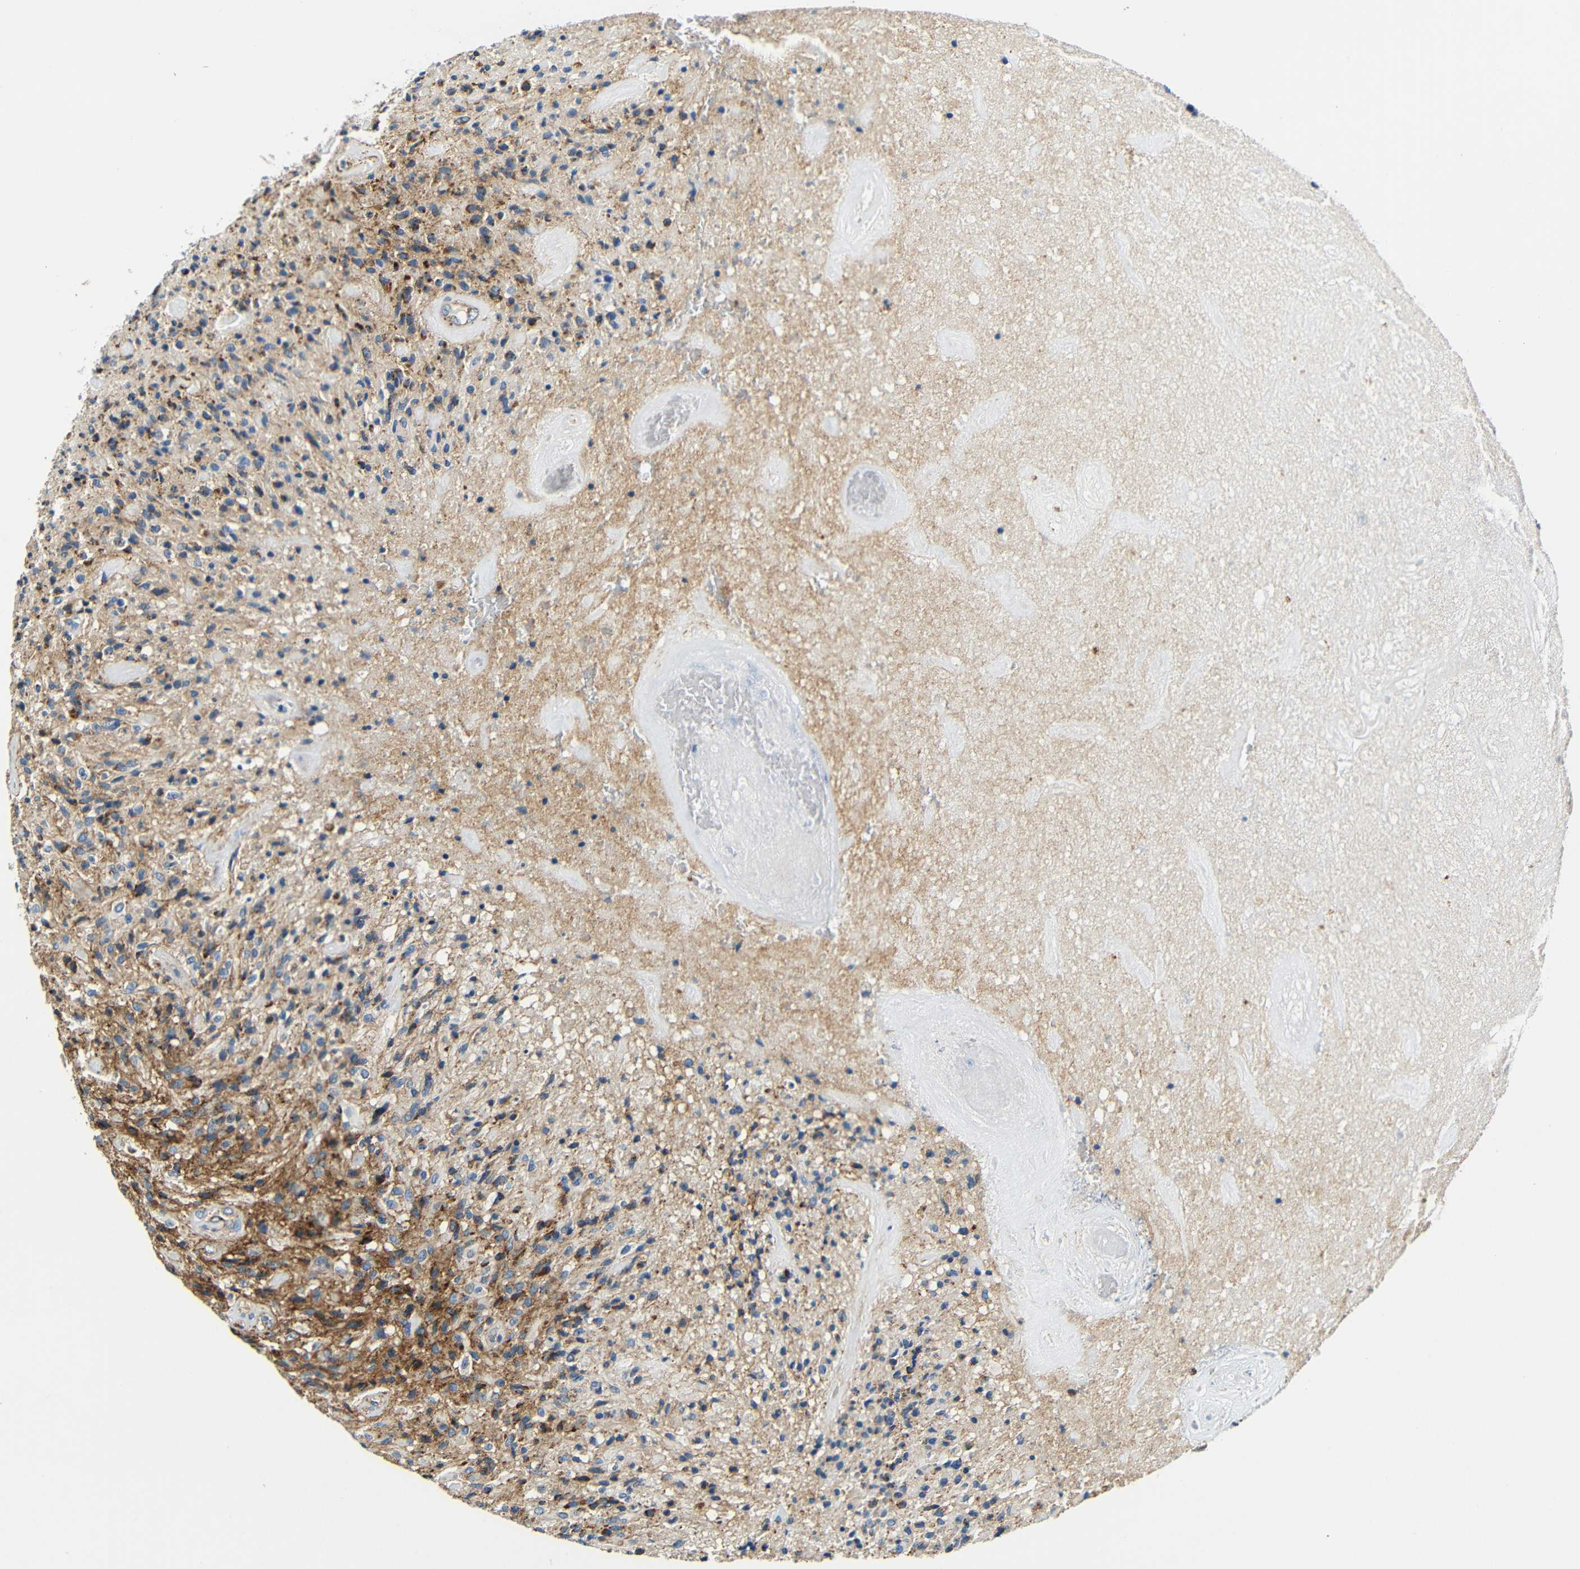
{"staining": {"intensity": "moderate", "quantity": "25%-75%", "location": "cytoplasmic/membranous"}, "tissue": "glioma", "cell_type": "Tumor cells", "image_type": "cancer", "snomed": [{"axis": "morphology", "description": "Glioma, malignant, High grade"}, {"axis": "topography", "description": "Brain"}], "caption": "Glioma tissue shows moderate cytoplasmic/membranous positivity in about 25%-75% of tumor cells, visualized by immunohistochemistry. The protein of interest is shown in brown color, while the nuclei are stained blue.", "gene": "GALNT18", "patient": {"sex": "male", "age": 71}}